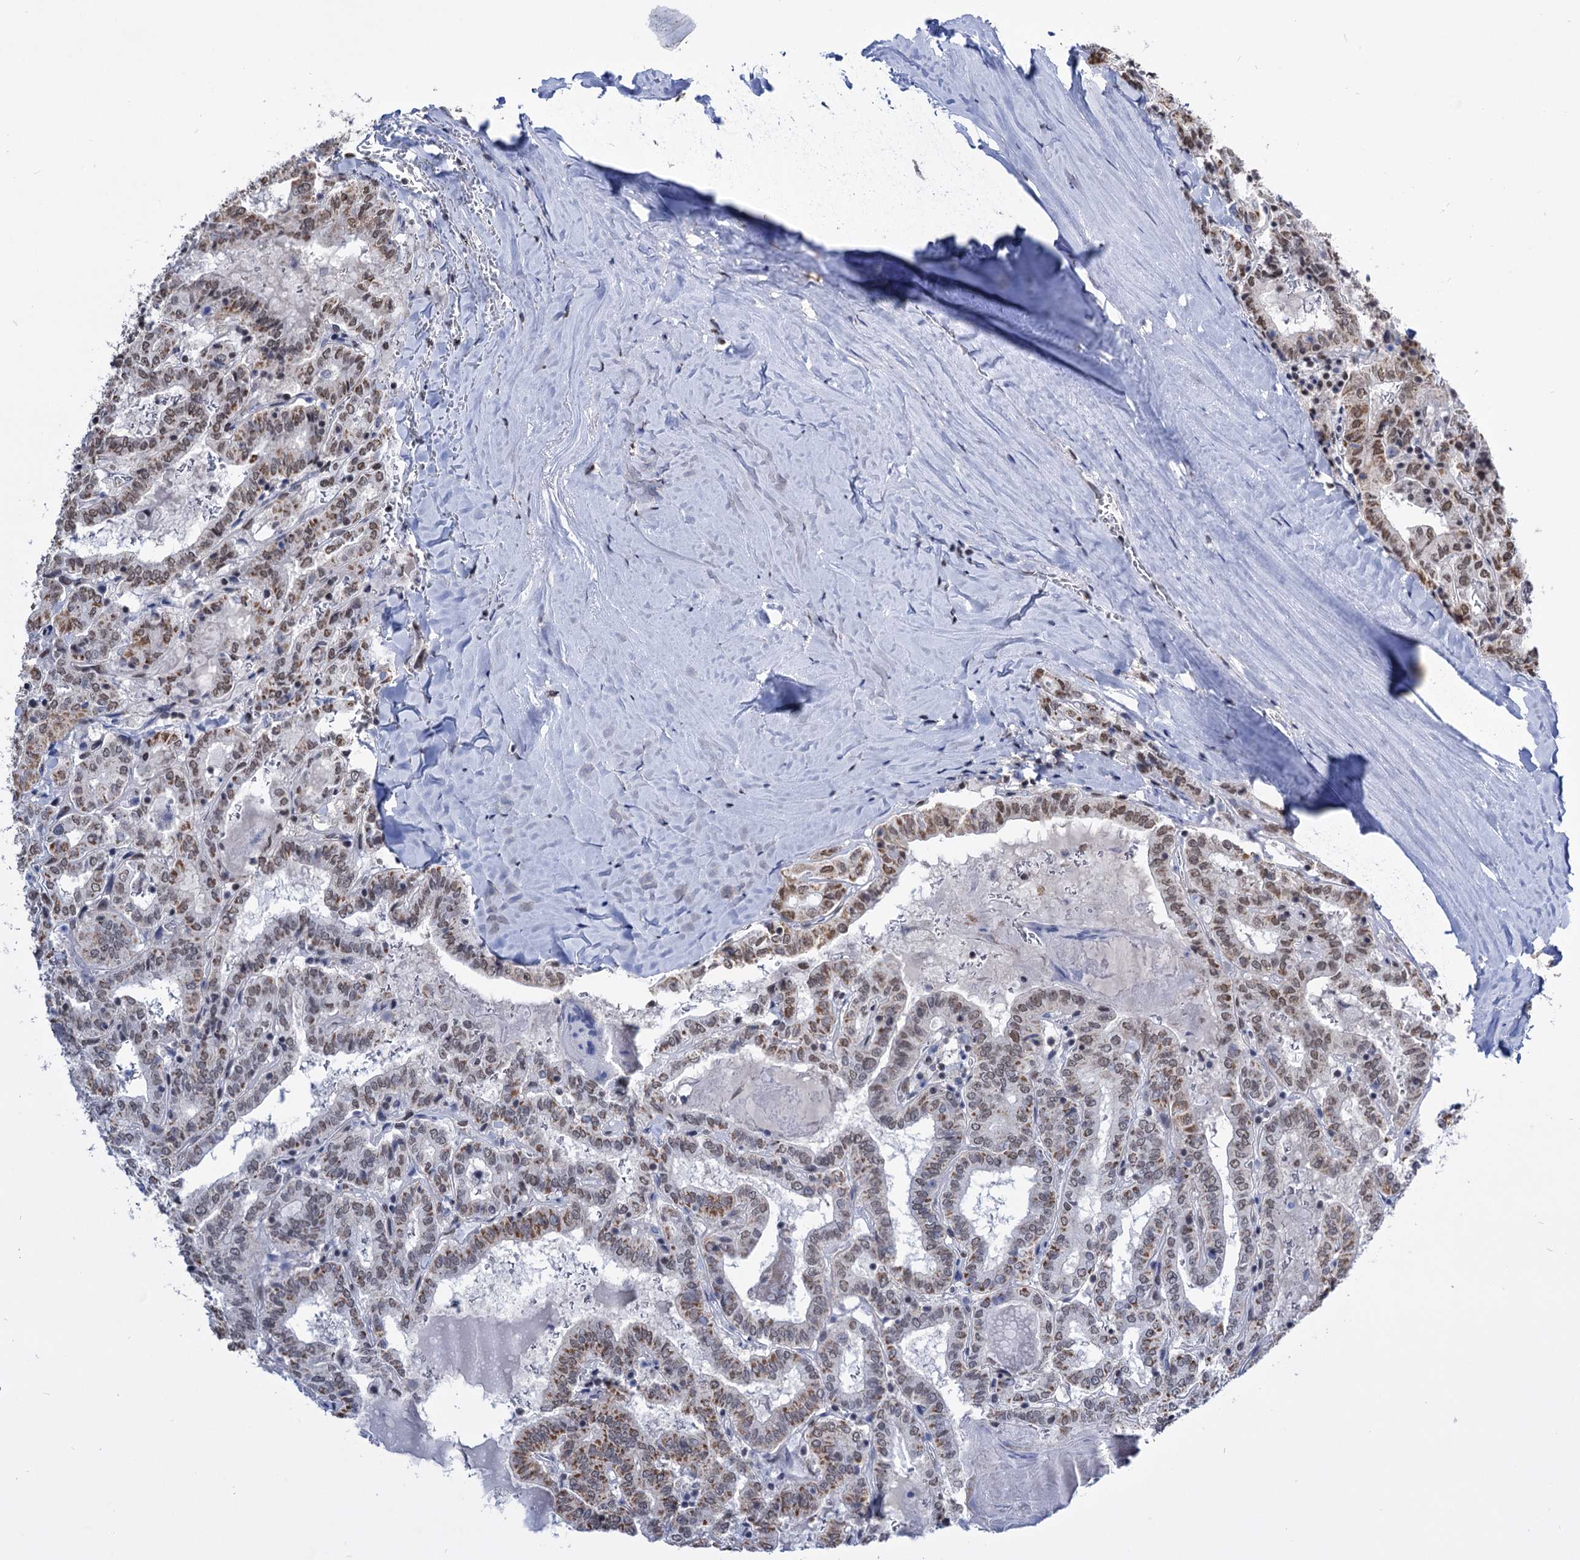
{"staining": {"intensity": "moderate", "quantity": "25%-75%", "location": "cytoplasmic/membranous,nuclear"}, "tissue": "thyroid cancer", "cell_type": "Tumor cells", "image_type": "cancer", "snomed": [{"axis": "morphology", "description": "Papillary adenocarcinoma, NOS"}, {"axis": "topography", "description": "Thyroid gland"}], "caption": "An immunohistochemistry photomicrograph of tumor tissue is shown. Protein staining in brown shows moderate cytoplasmic/membranous and nuclear positivity in thyroid cancer within tumor cells.", "gene": "ABHD10", "patient": {"sex": "female", "age": 72}}